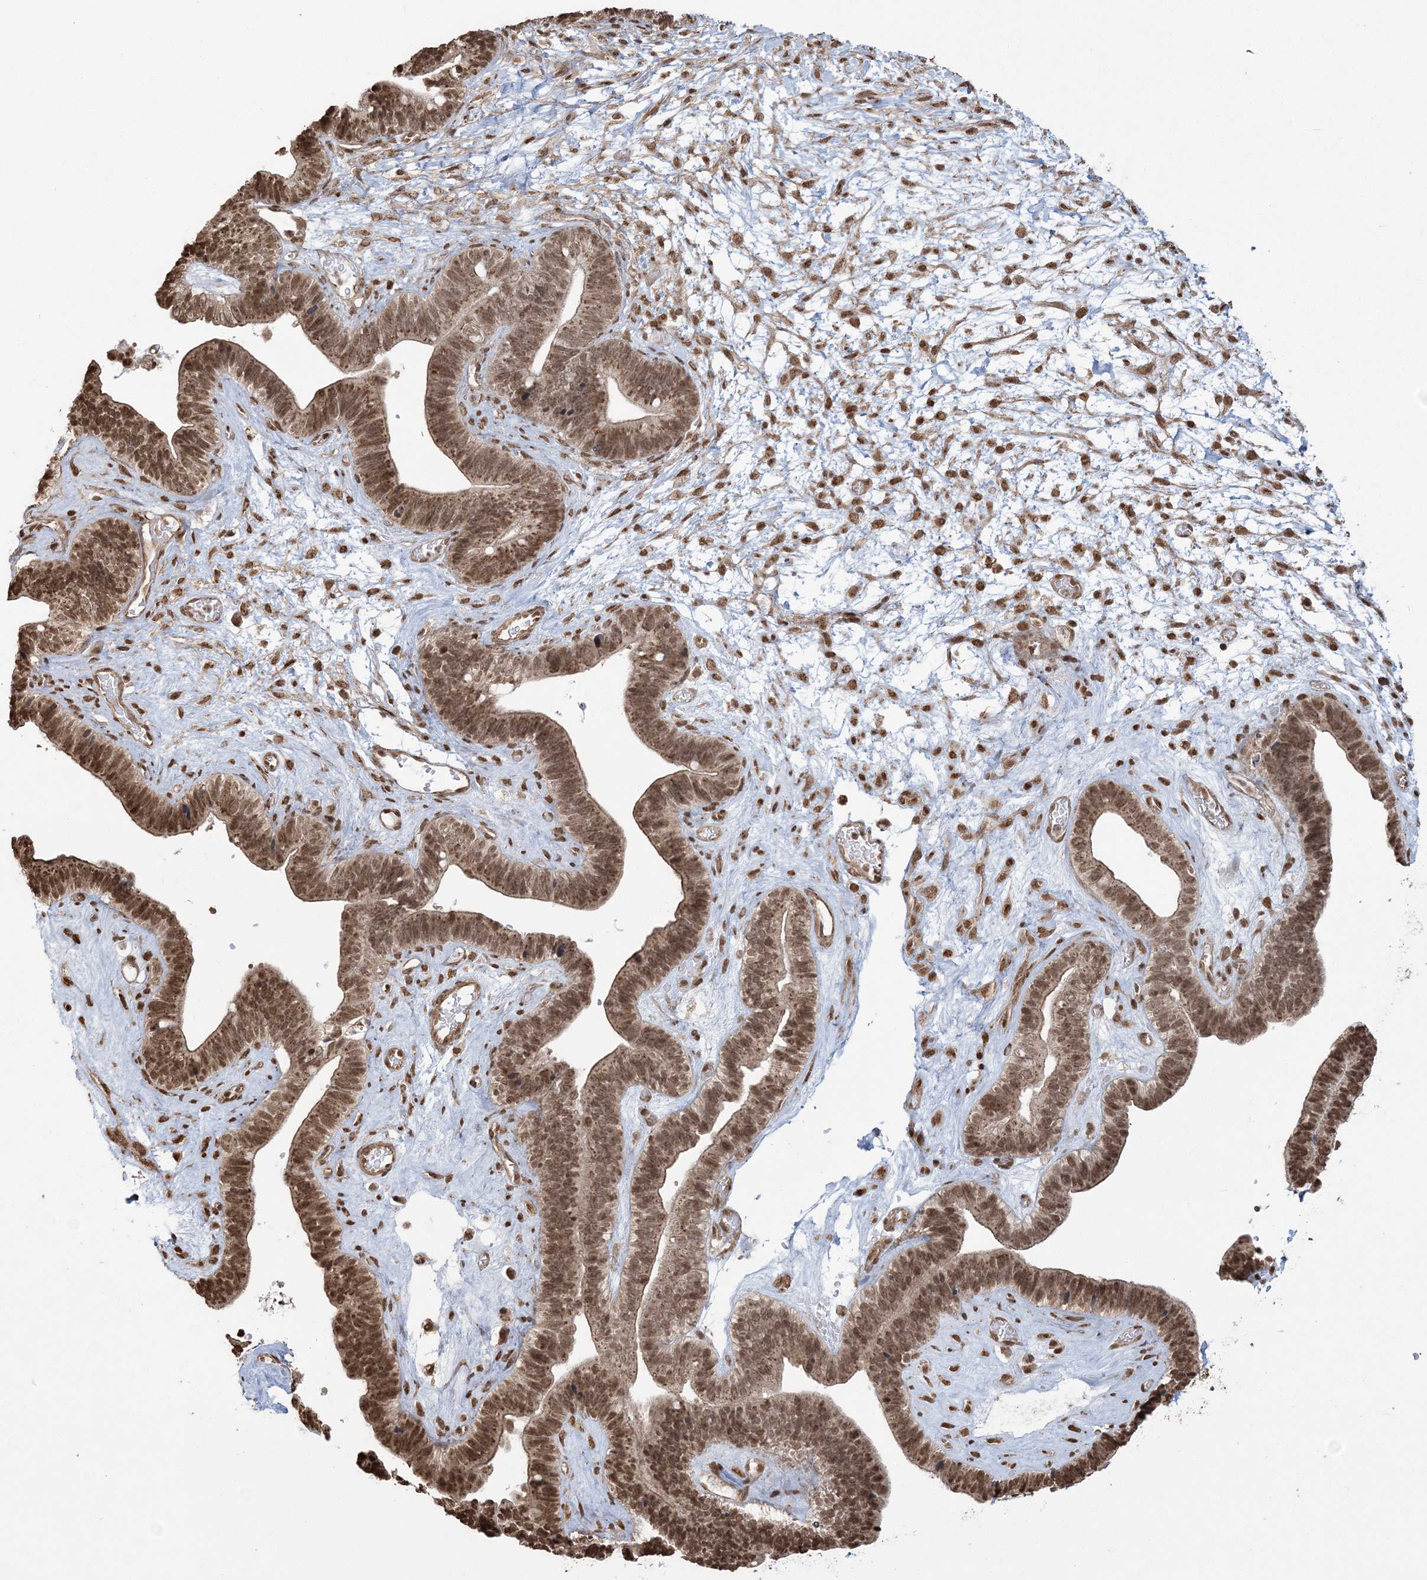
{"staining": {"intensity": "strong", "quantity": ">75%", "location": "cytoplasmic/membranous,nuclear"}, "tissue": "ovarian cancer", "cell_type": "Tumor cells", "image_type": "cancer", "snomed": [{"axis": "morphology", "description": "Cystadenocarcinoma, serous, NOS"}, {"axis": "topography", "description": "Ovary"}], "caption": "Strong cytoplasmic/membranous and nuclear positivity is appreciated in approximately >75% of tumor cells in ovarian cancer (serous cystadenocarcinoma).", "gene": "ZNF839", "patient": {"sex": "female", "age": 56}}